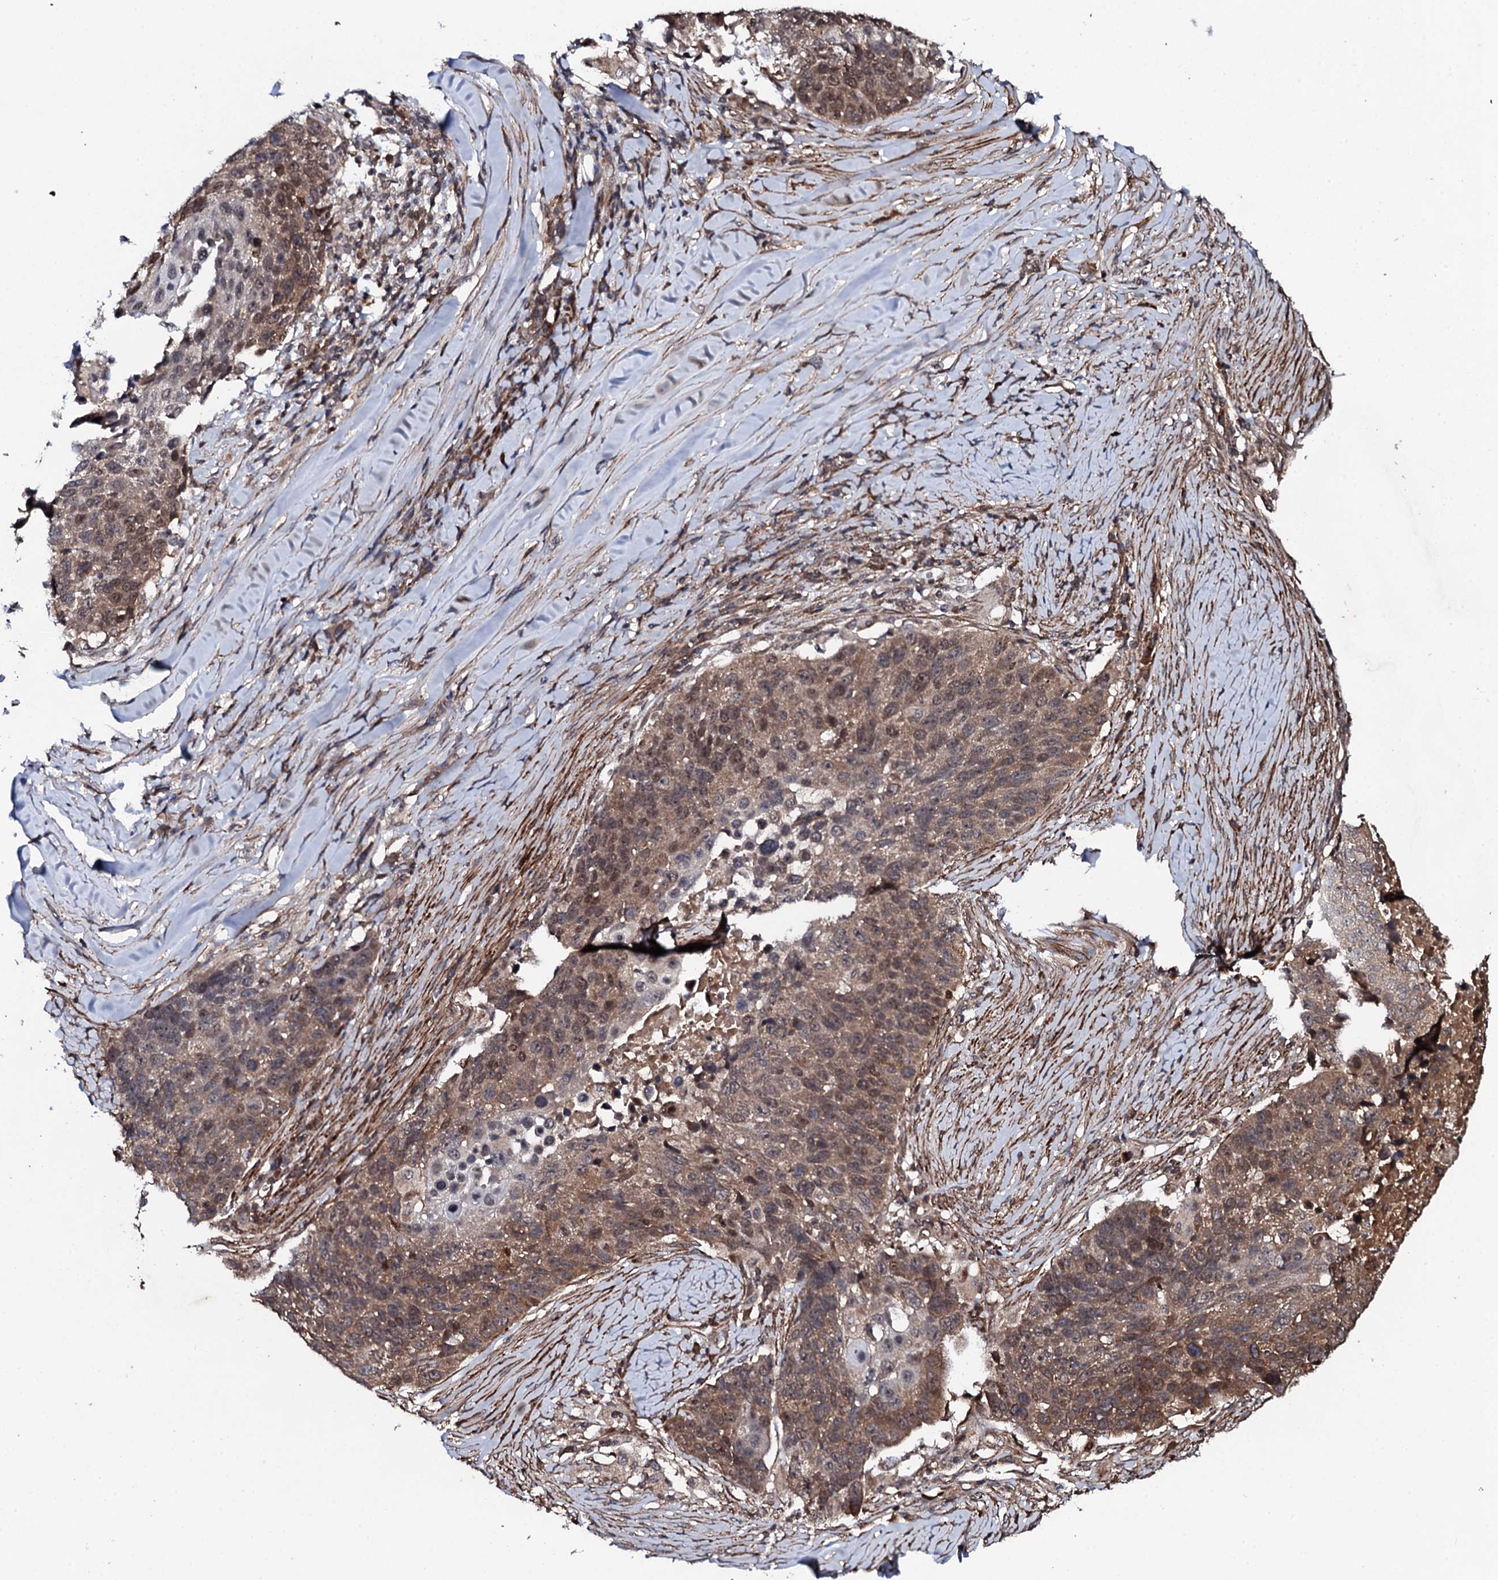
{"staining": {"intensity": "moderate", "quantity": ">75%", "location": "cytoplasmic/membranous,nuclear"}, "tissue": "lung cancer", "cell_type": "Tumor cells", "image_type": "cancer", "snomed": [{"axis": "morphology", "description": "Normal tissue, NOS"}, {"axis": "morphology", "description": "Squamous cell carcinoma, NOS"}, {"axis": "topography", "description": "Lymph node"}, {"axis": "topography", "description": "Lung"}], "caption": "Moderate cytoplasmic/membranous and nuclear positivity is present in approximately >75% of tumor cells in lung squamous cell carcinoma.", "gene": "FAM111A", "patient": {"sex": "male", "age": 66}}